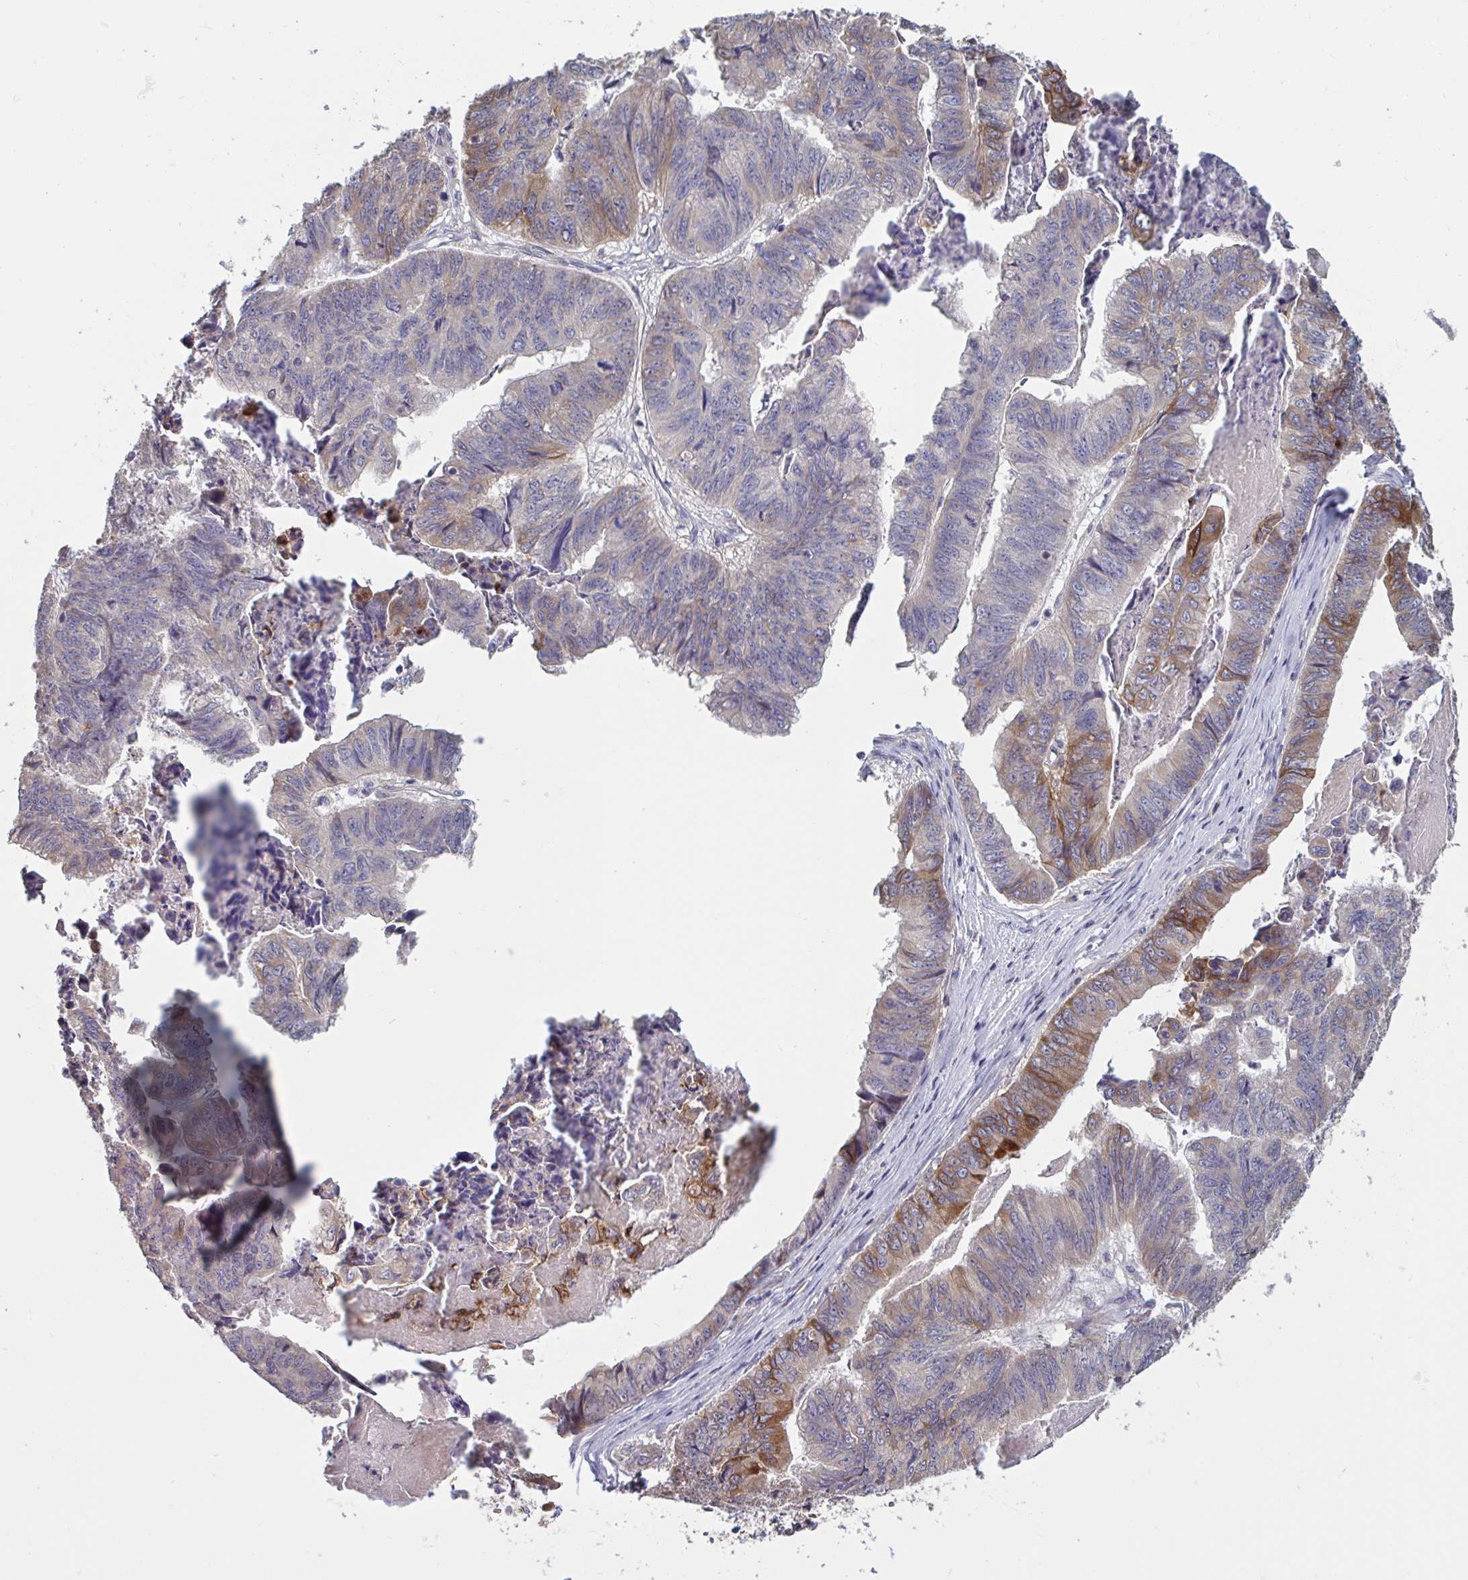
{"staining": {"intensity": "moderate", "quantity": "<25%", "location": "cytoplasmic/membranous"}, "tissue": "stomach cancer", "cell_type": "Tumor cells", "image_type": "cancer", "snomed": [{"axis": "morphology", "description": "Adenocarcinoma, NOS"}, {"axis": "topography", "description": "Stomach, lower"}], "caption": "Brown immunohistochemical staining in human adenocarcinoma (stomach) shows moderate cytoplasmic/membranous staining in about <25% of tumor cells.", "gene": "CD1E", "patient": {"sex": "male", "age": 77}}